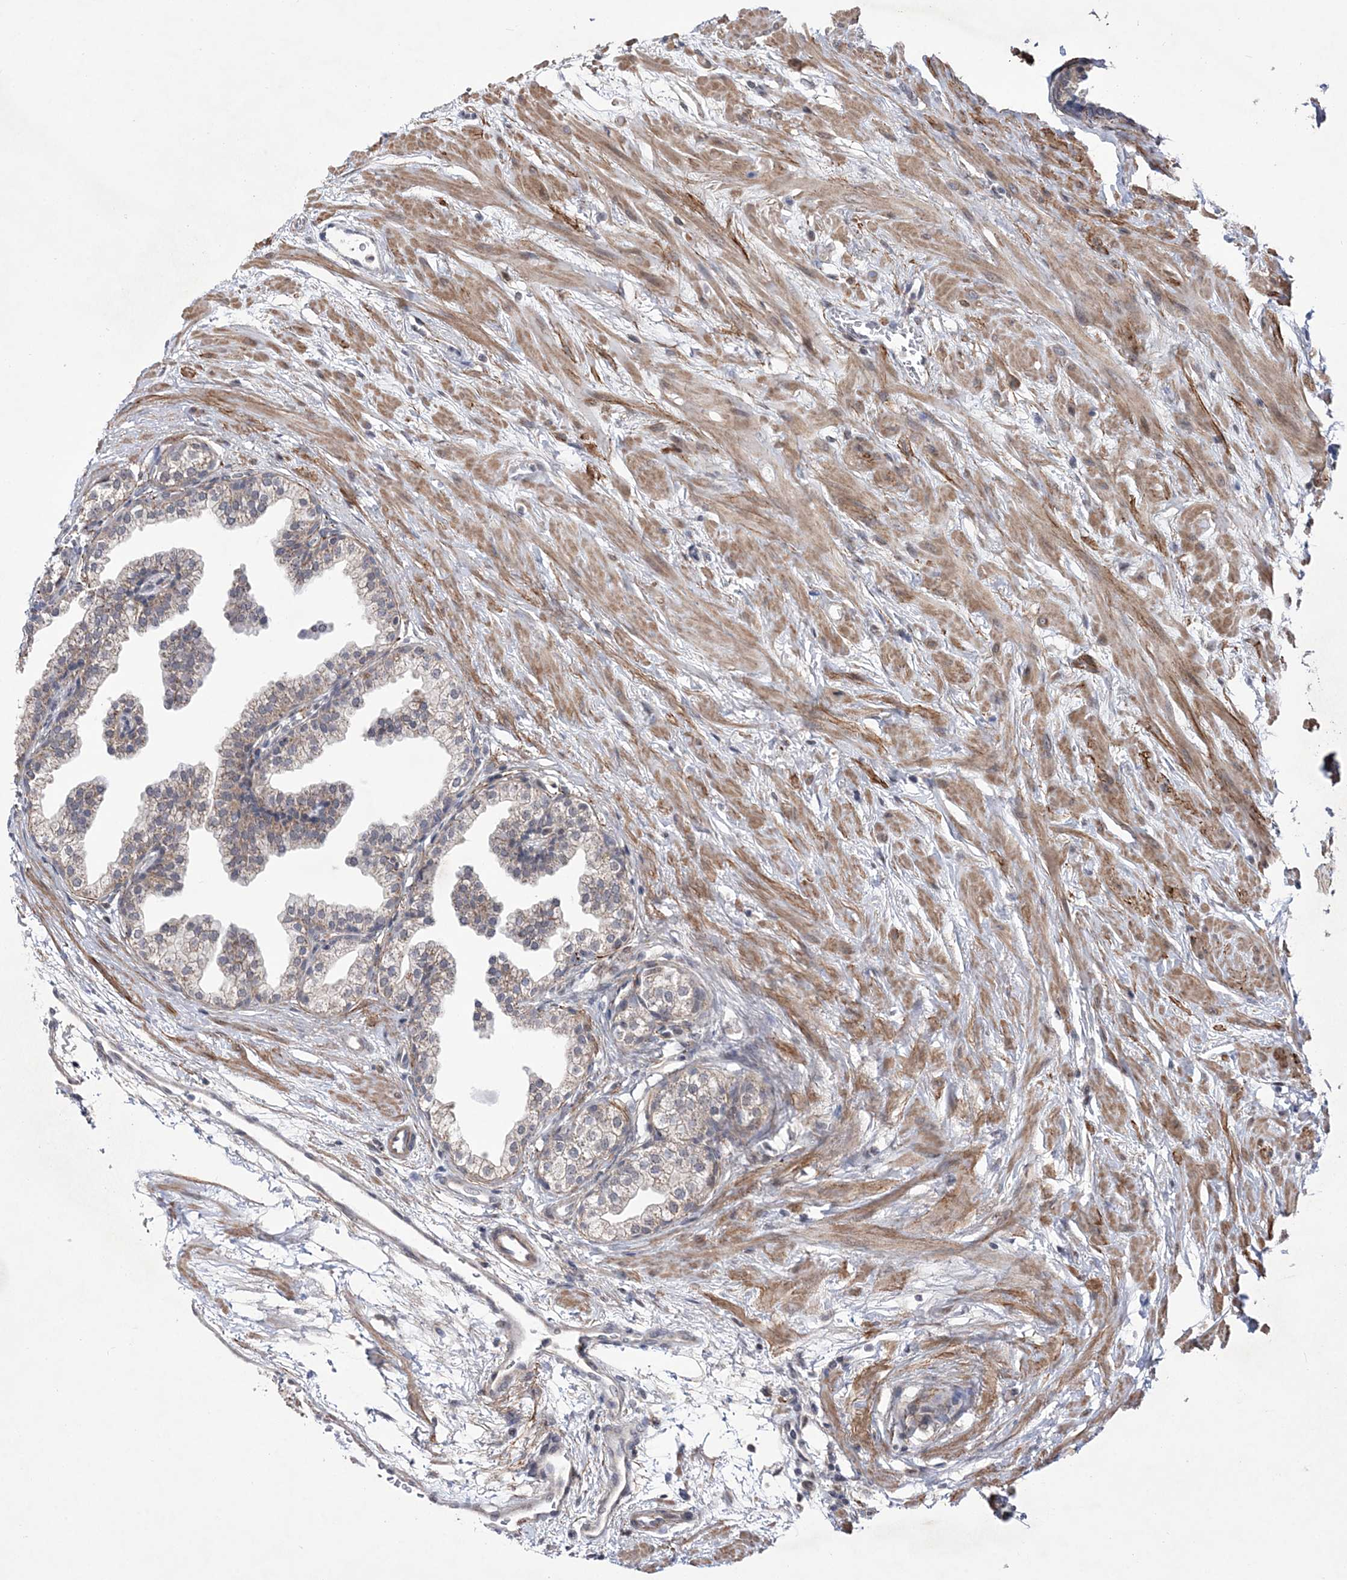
{"staining": {"intensity": "weak", "quantity": "<25%", "location": "cytoplasmic/membranous"}, "tissue": "prostate", "cell_type": "Glandular cells", "image_type": "normal", "snomed": [{"axis": "morphology", "description": "Normal tissue, NOS"}, {"axis": "topography", "description": "Prostate"}], "caption": "DAB immunohistochemical staining of benign human prostate demonstrates no significant positivity in glandular cells.", "gene": "BOD1L1", "patient": {"sex": "male", "age": 48}}